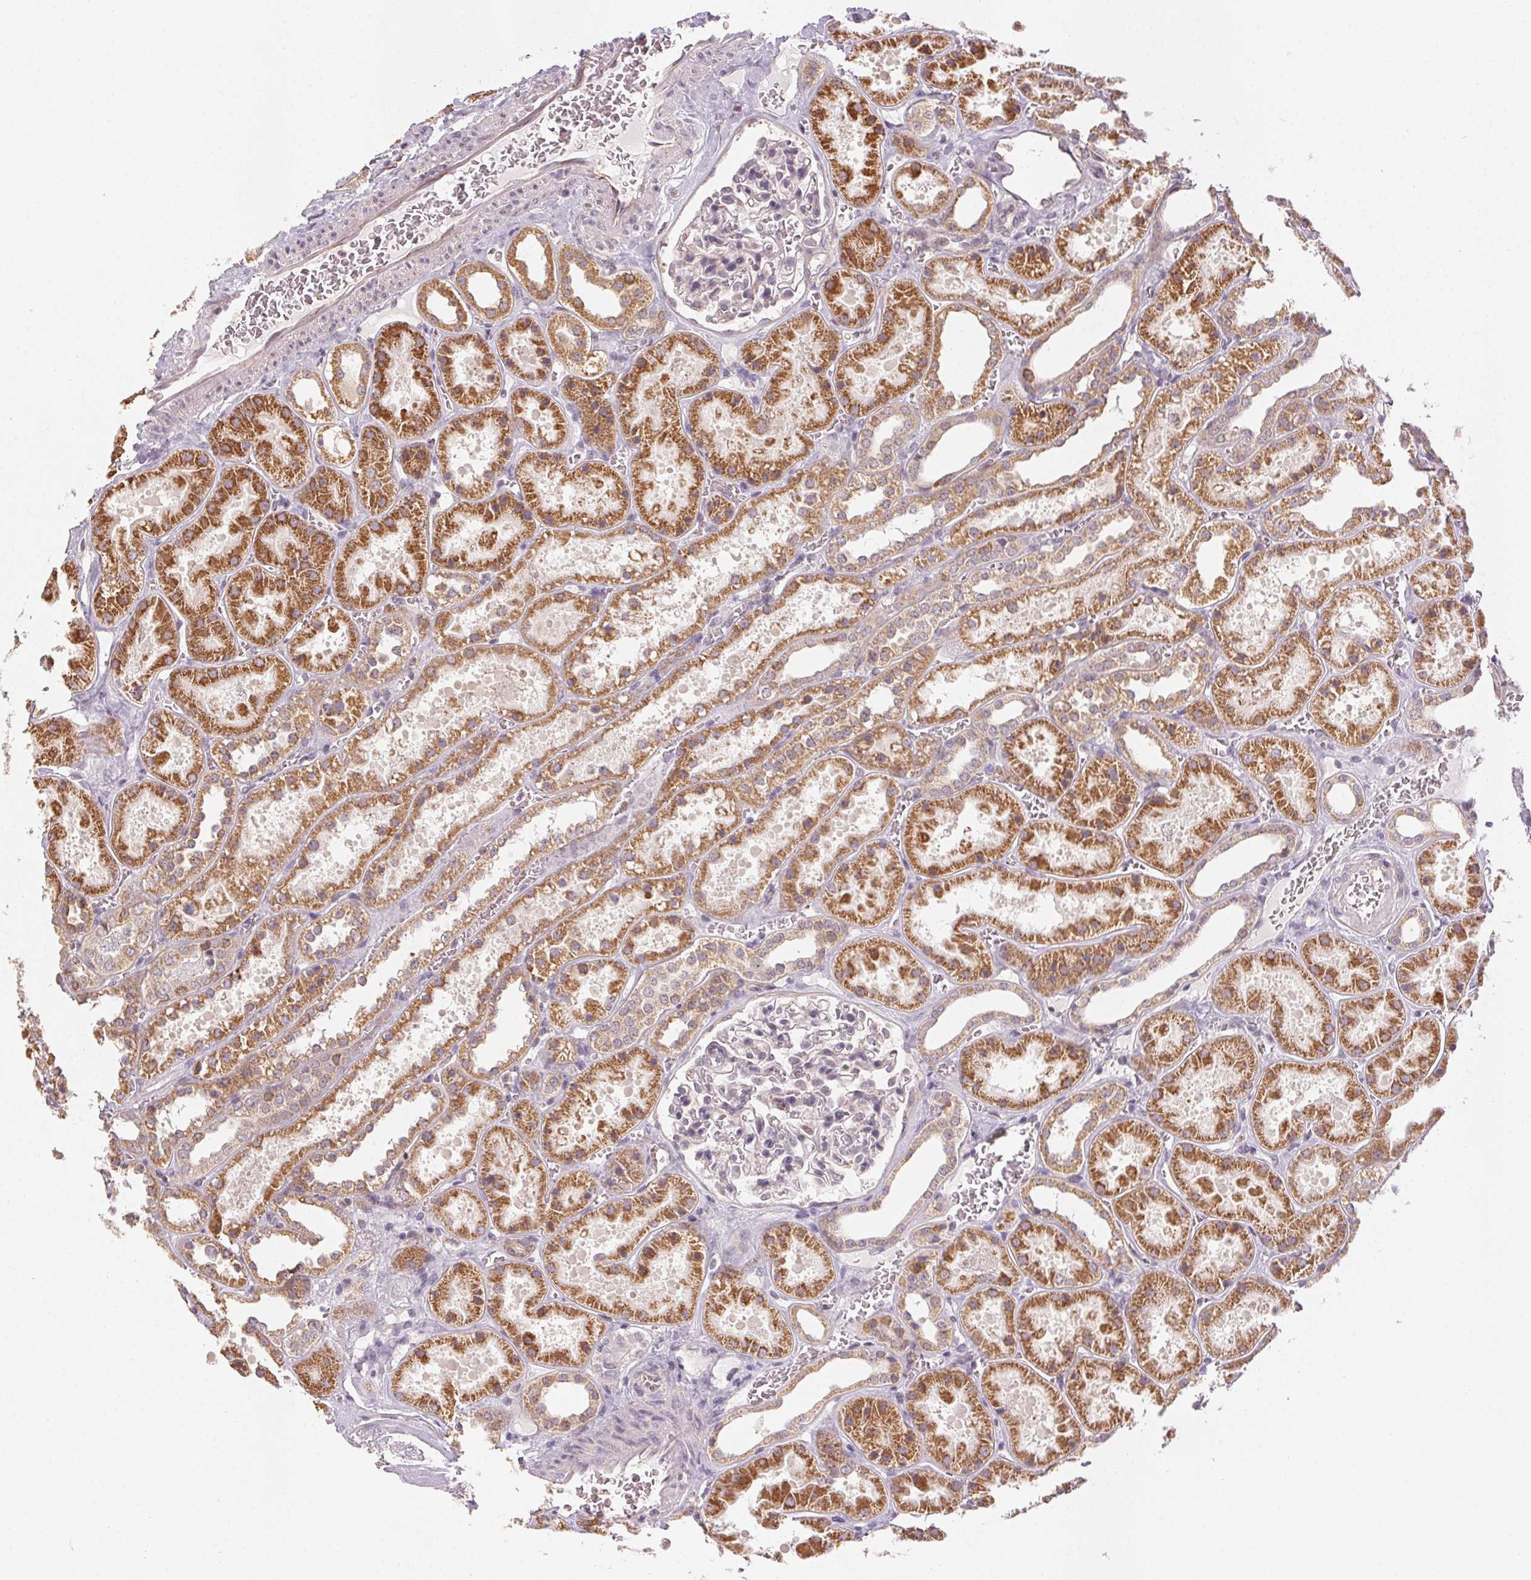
{"staining": {"intensity": "negative", "quantity": "none", "location": "none"}, "tissue": "kidney", "cell_type": "Cells in glomeruli", "image_type": "normal", "snomed": [{"axis": "morphology", "description": "Normal tissue, NOS"}, {"axis": "topography", "description": "Kidney"}], "caption": "Immunohistochemistry (IHC) of benign human kidney shows no staining in cells in glomeruli.", "gene": "NCOA4", "patient": {"sex": "female", "age": 41}}